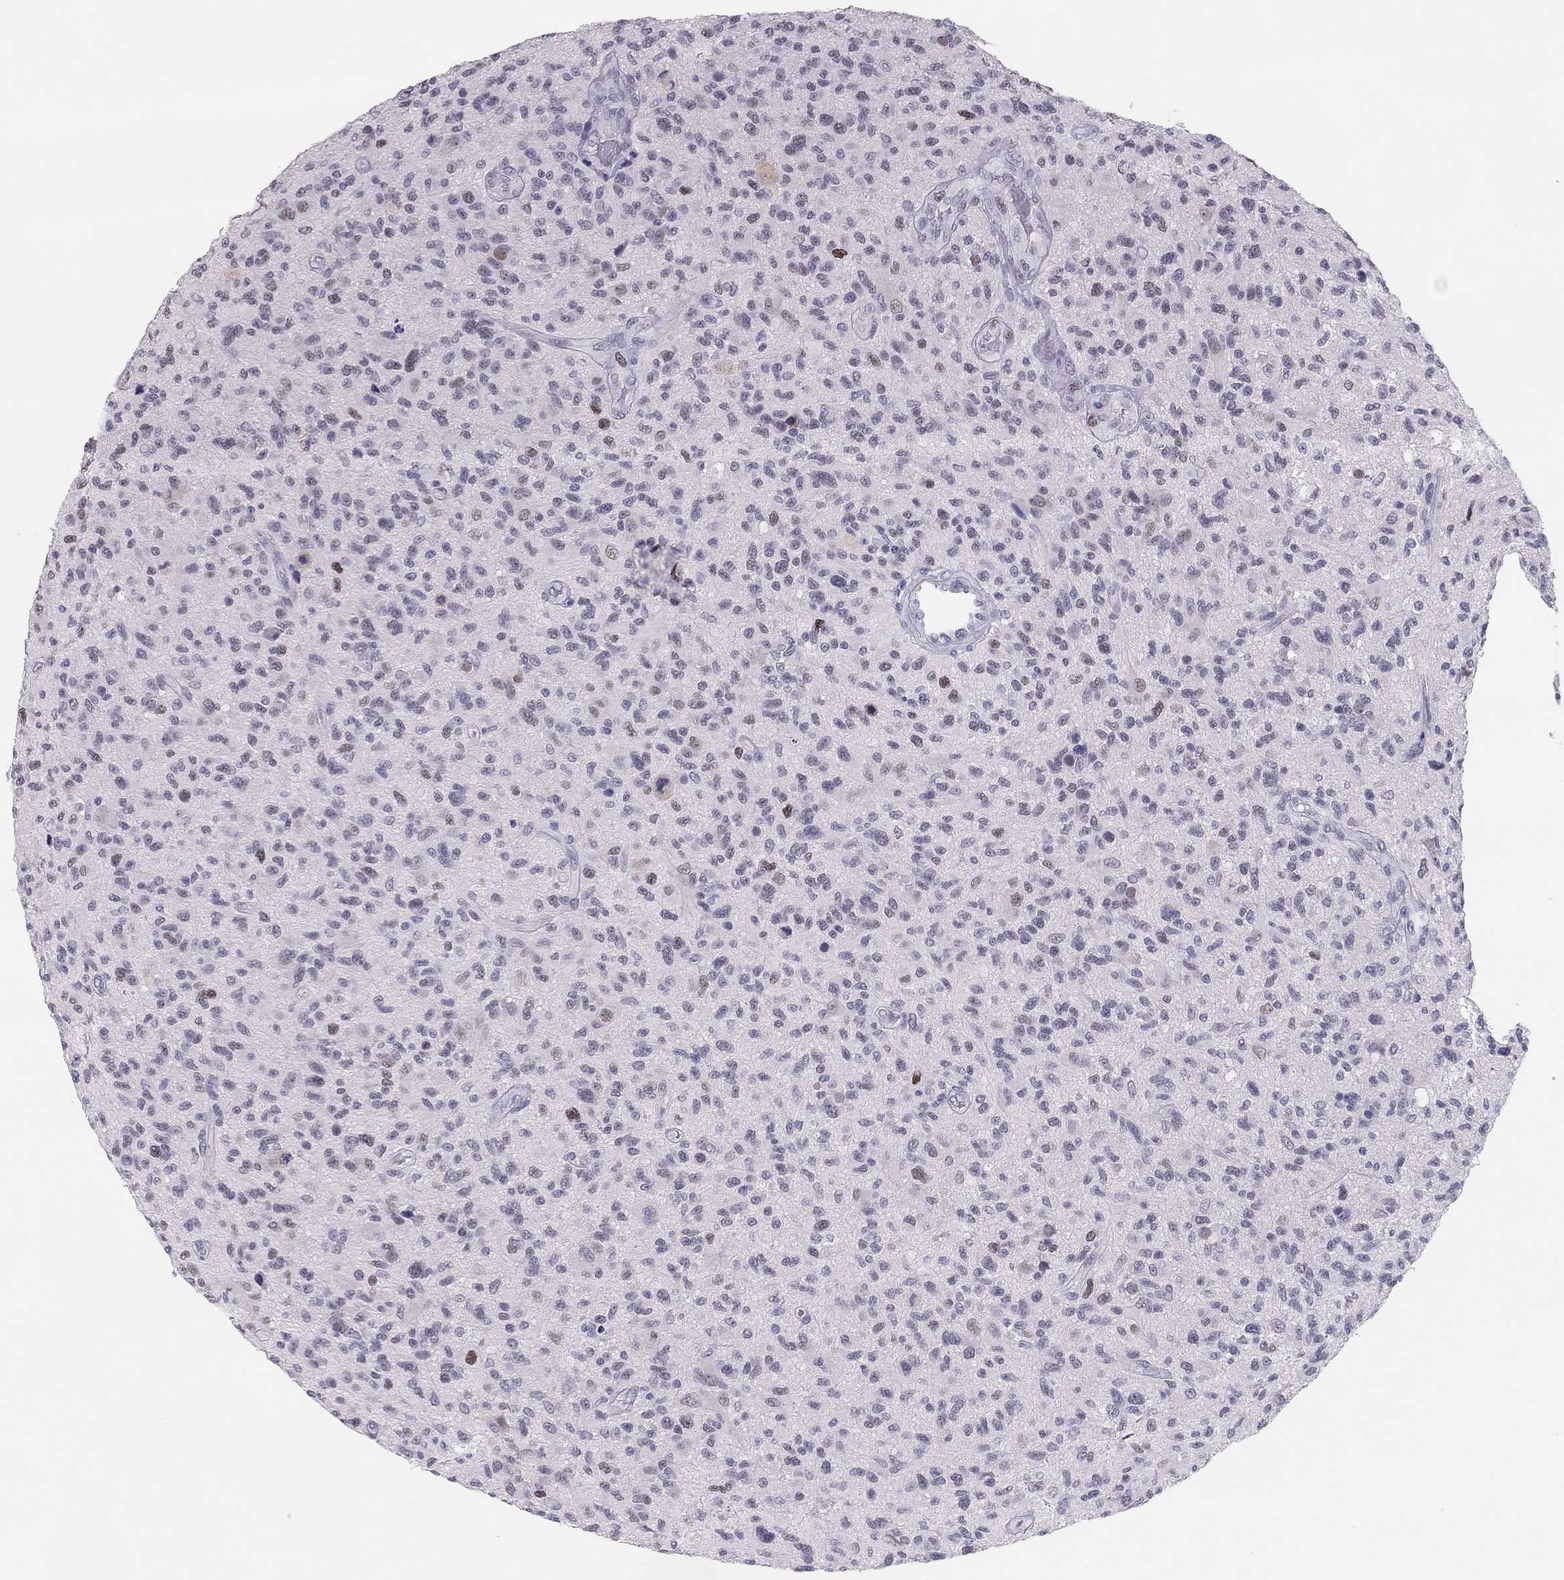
{"staining": {"intensity": "negative", "quantity": "none", "location": "none"}, "tissue": "glioma", "cell_type": "Tumor cells", "image_type": "cancer", "snomed": [{"axis": "morphology", "description": "Glioma, malignant, High grade"}, {"axis": "topography", "description": "Brain"}], "caption": "An image of malignant high-grade glioma stained for a protein shows no brown staining in tumor cells. The staining is performed using DAB brown chromogen with nuclei counter-stained in using hematoxylin.", "gene": "PHOX2A", "patient": {"sex": "male", "age": 47}}